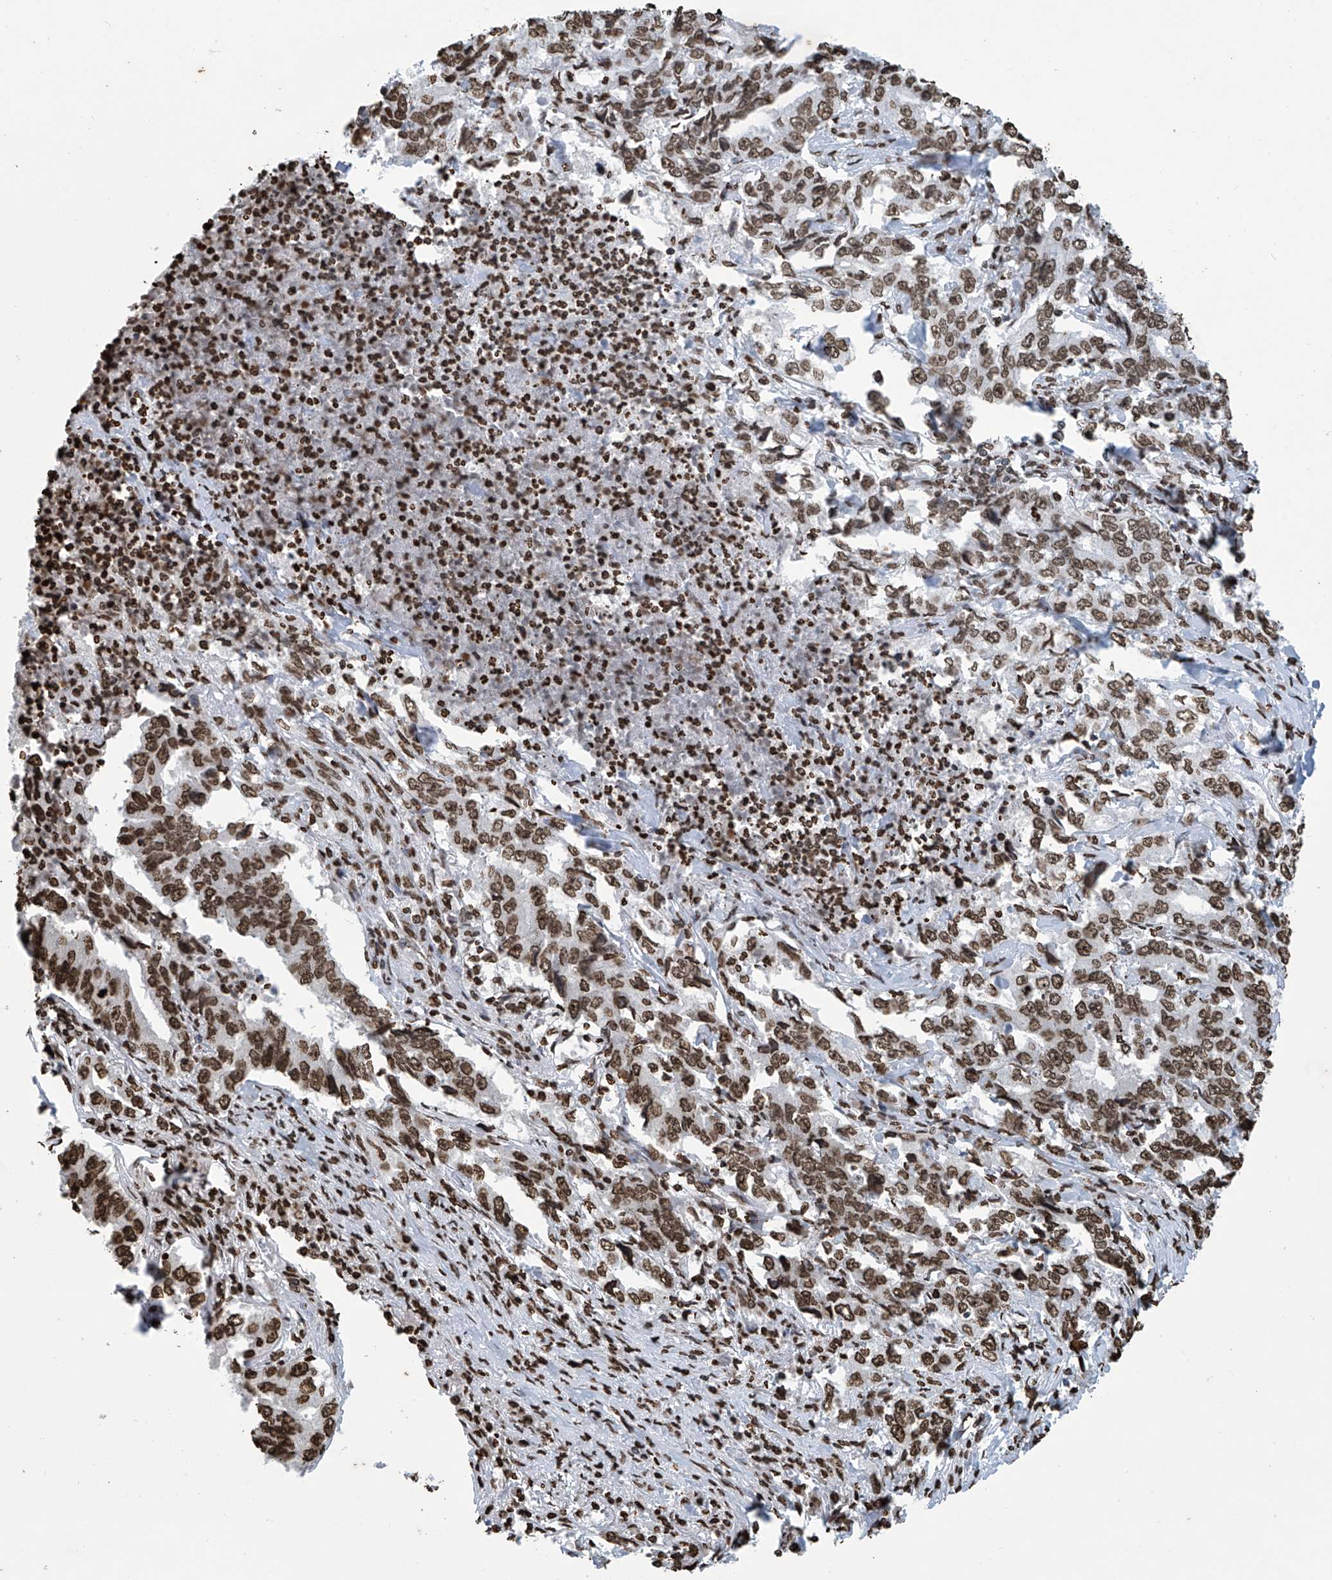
{"staining": {"intensity": "moderate", "quantity": ">75%", "location": "nuclear"}, "tissue": "lung cancer", "cell_type": "Tumor cells", "image_type": "cancer", "snomed": [{"axis": "morphology", "description": "Adenocarcinoma, NOS"}, {"axis": "topography", "description": "Lung"}], "caption": "Lung cancer stained with a brown dye exhibits moderate nuclear positive expression in approximately >75% of tumor cells.", "gene": "DPPA2", "patient": {"sex": "female", "age": 51}}